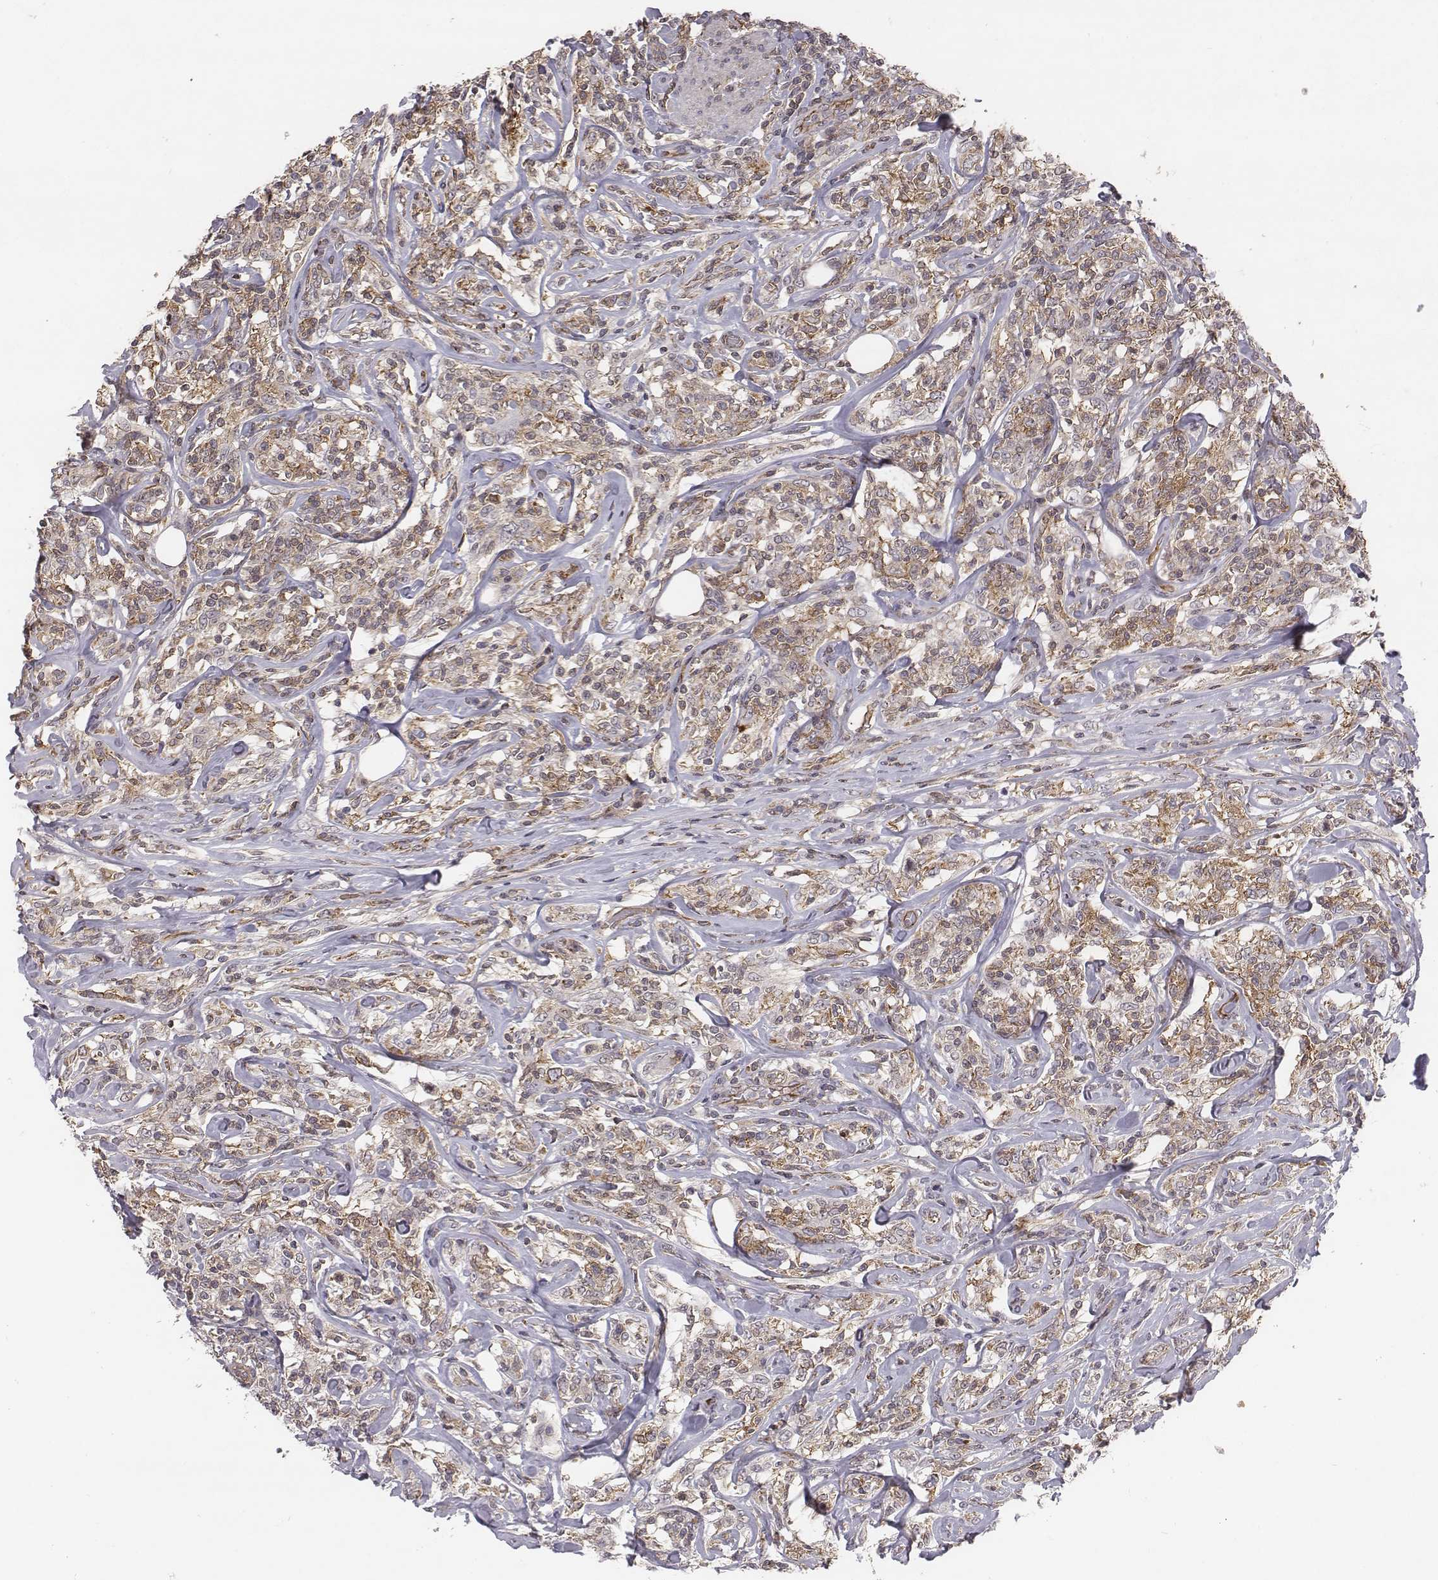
{"staining": {"intensity": "moderate", "quantity": "<25%", "location": "cytoplasmic/membranous"}, "tissue": "lymphoma", "cell_type": "Tumor cells", "image_type": "cancer", "snomed": [{"axis": "morphology", "description": "Malignant lymphoma, non-Hodgkin's type, High grade"}, {"axis": "topography", "description": "Lymph node"}], "caption": "This is a histology image of IHC staining of lymphoma, which shows moderate staining in the cytoplasmic/membranous of tumor cells.", "gene": "PTPRG", "patient": {"sex": "female", "age": 84}}